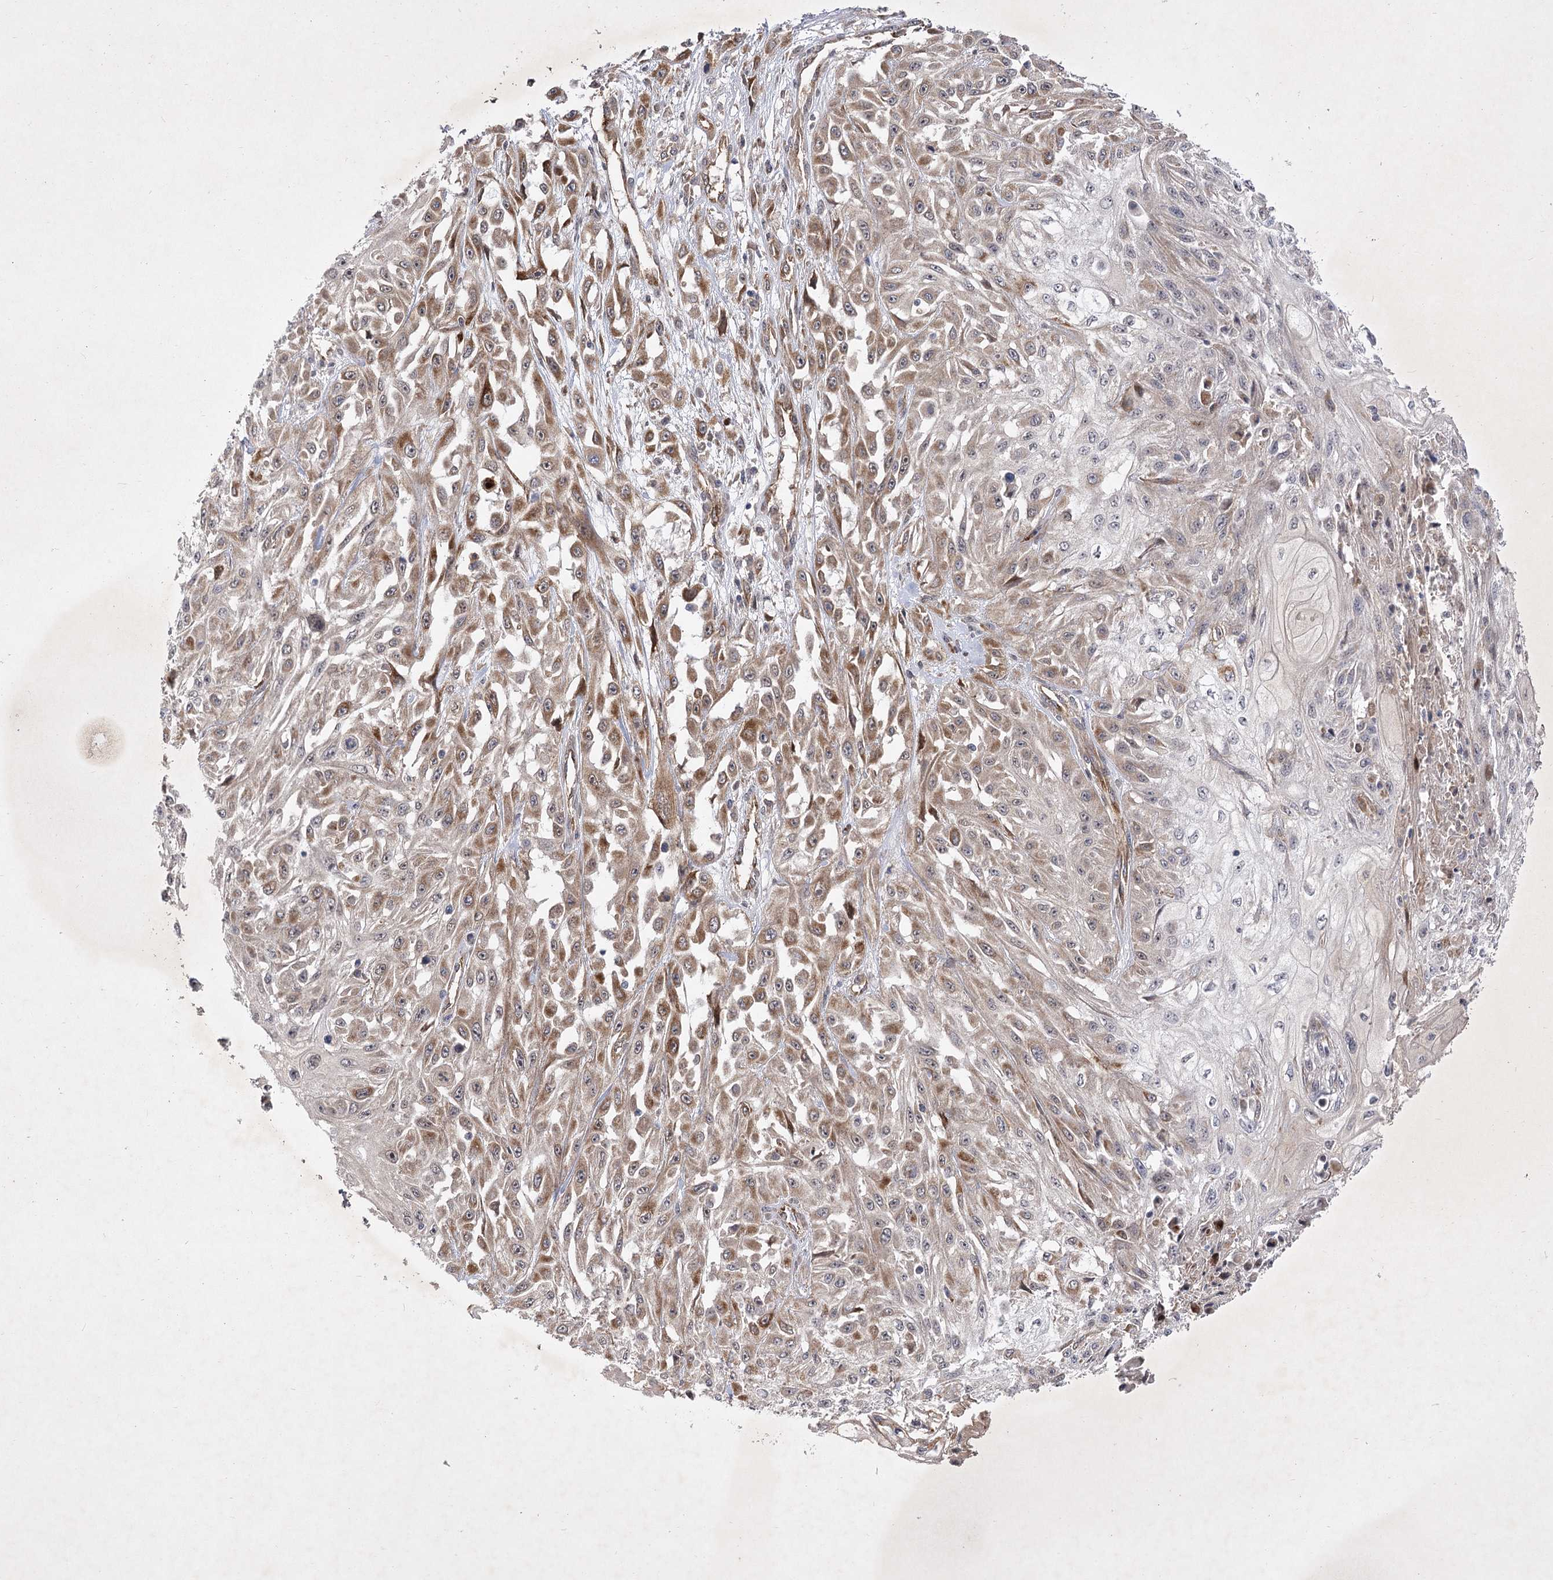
{"staining": {"intensity": "moderate", "quantity": "25%-75%", "location": "cytoplasmic/membranous"}, "tissue": "skin cancer", "cell_type": "Tumor cells", "image_type": "cancer", "snomed": [{"axis": "morphology", "description": "Squamous cell carcinoma, NOS"}, {"axis": "morphology", "description": "Squamous cell carcinoma, metastatic, NOS"}, {"axis": "topography", "description": "Skin"}, {"axis": "topography", "description": "Lymph node"}], "caption": "A histopathology image of human skin squamous cell carcinoma stained for a protein shows moderate cytoplasmic/membranous brown staining in tumor cells. (DAB IHC, brown staining for protein, blue staining for nuclei).", "gene": "ARHGAP31", "patient": {"sex": "male", "age": 75}}